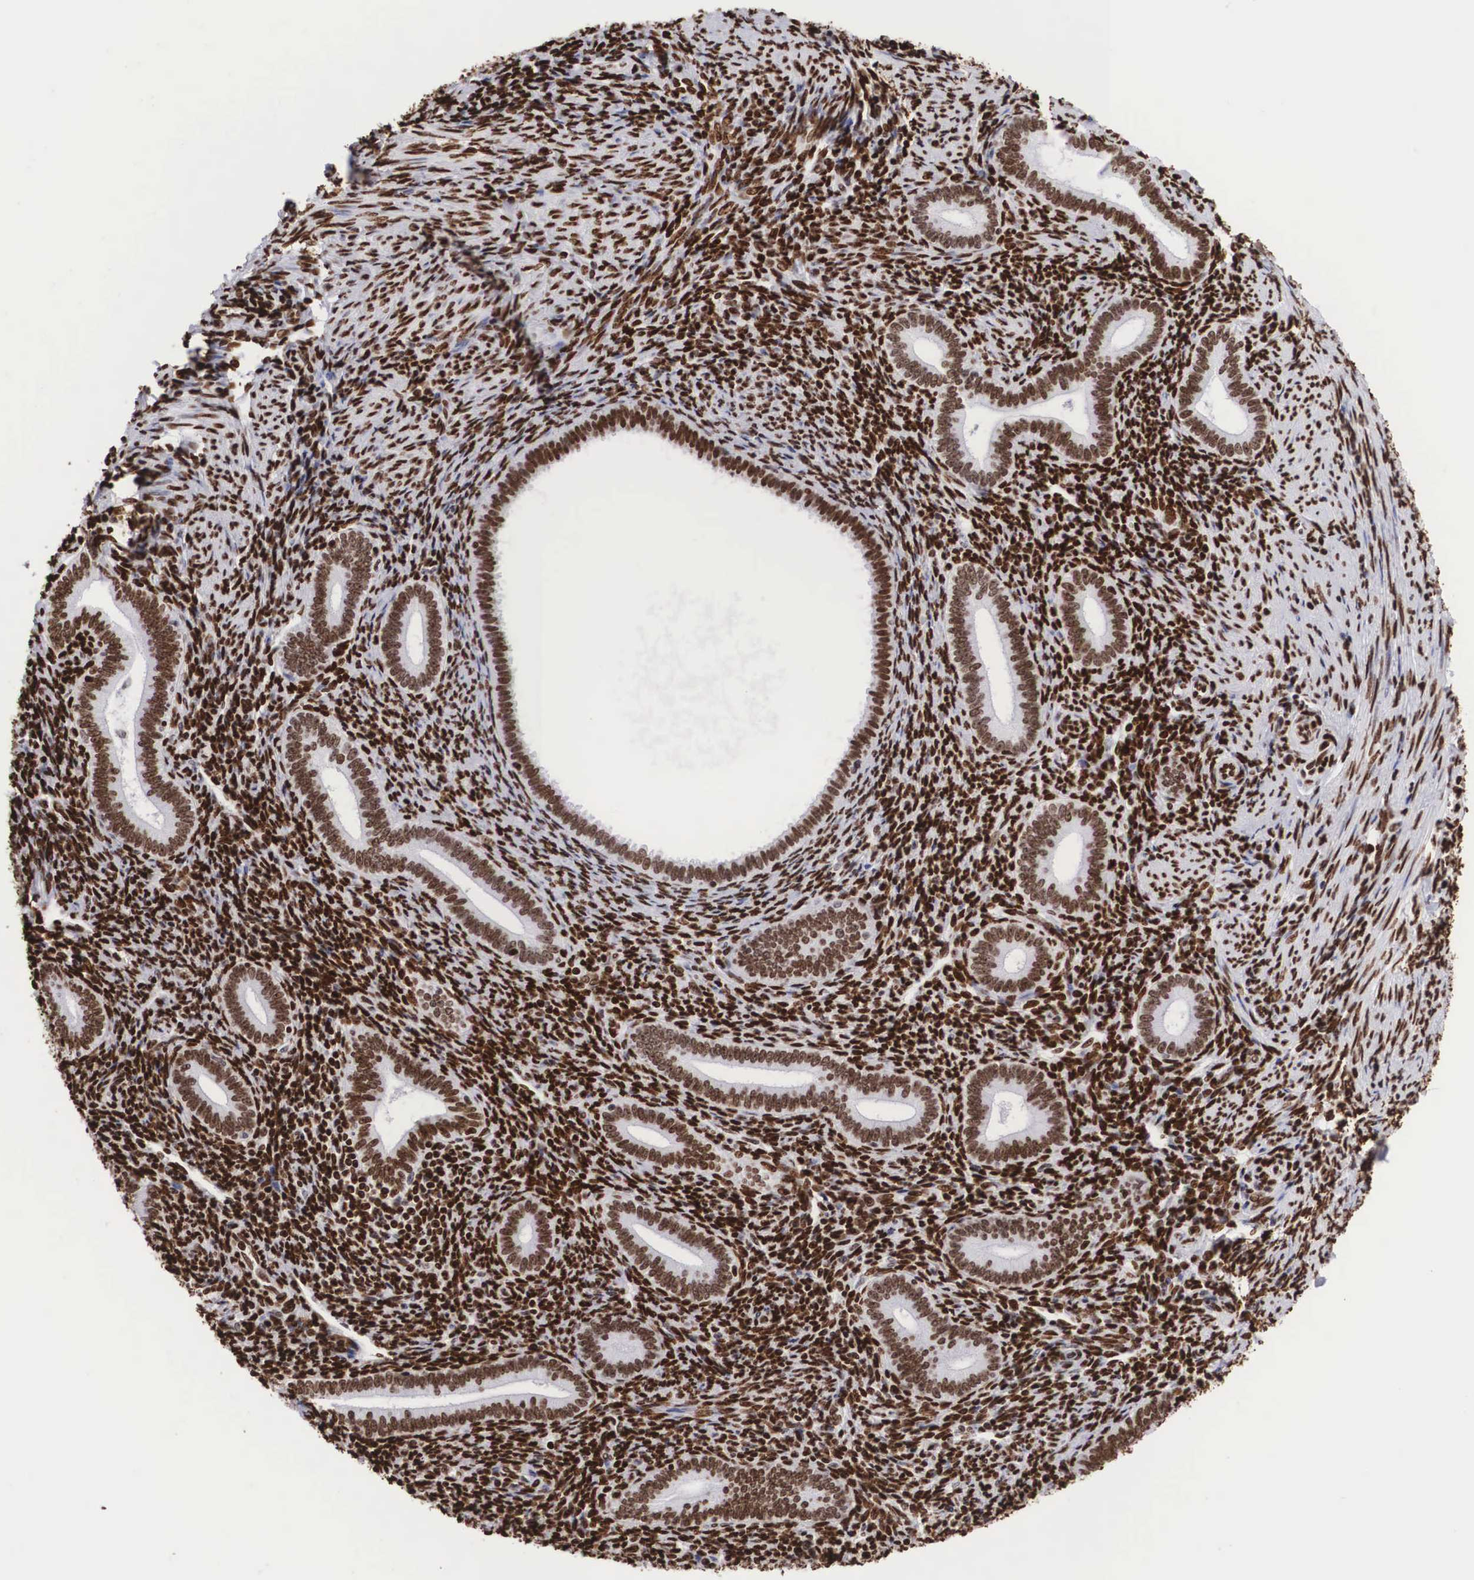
{"staining": {"intensity": "strong", "quantity": ">75%", "location": "nuclear"}, "tissue": "endometrium", "cell_type": "Cells in endometrial stroma", "image_type": "normal", "snomed": [{"axis": "morphology", "description": "Normal tissue, NOS"}, {"axis": "topography", "description": "Endometrium"}], "caption": "This is a histology image of immunohistochemistry staining of normal endometrium, which shows strong staining in the nuclear of cells in endometrial stroma.", "gene": "MECP2", "patient": {"sex": "female", "age": 35}}